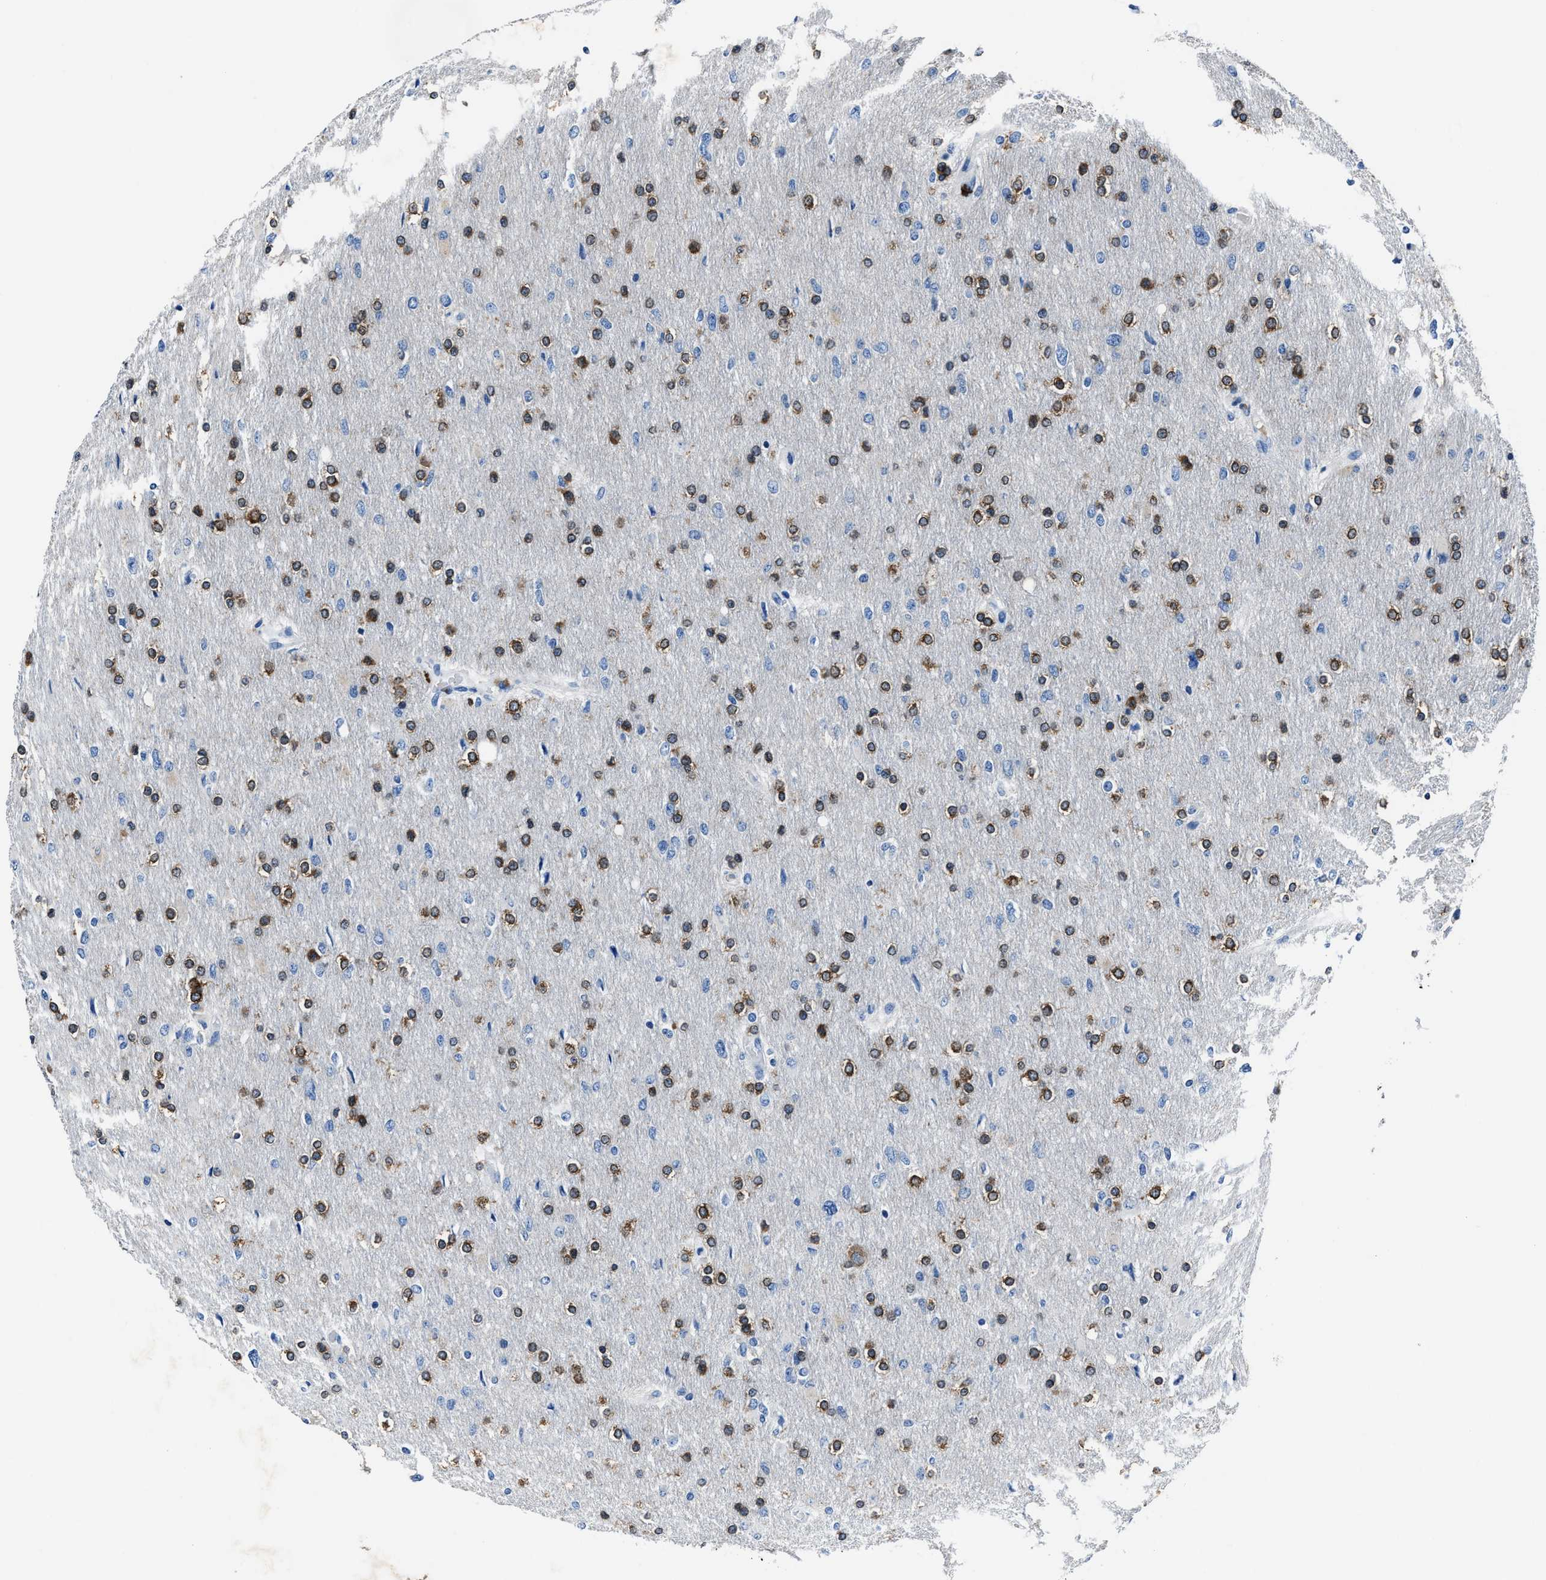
{"staining": {"intensity": "strong", "quantity": "25%-75%", "location": "cytoplasmic/membranous"}, "tissue": "glioma", "cell_type": "Tumor cells", "image_type": "cancer", "snomed": [{"axis": "morphology", "description": "Glioma, malignant, High grade"}, {"axis": "topography", "description": "Cerebral cortex"}], "caption": "Immunohistochemistry (IHC) (DAB) staining of human malignant glioma (high-grade) reveals strong cytoplasmic/membranous protein expression in approximately 25%-75% of tumor cells.", "gene": "NACAD", "patient": {"sex": "female", "age": 36}}